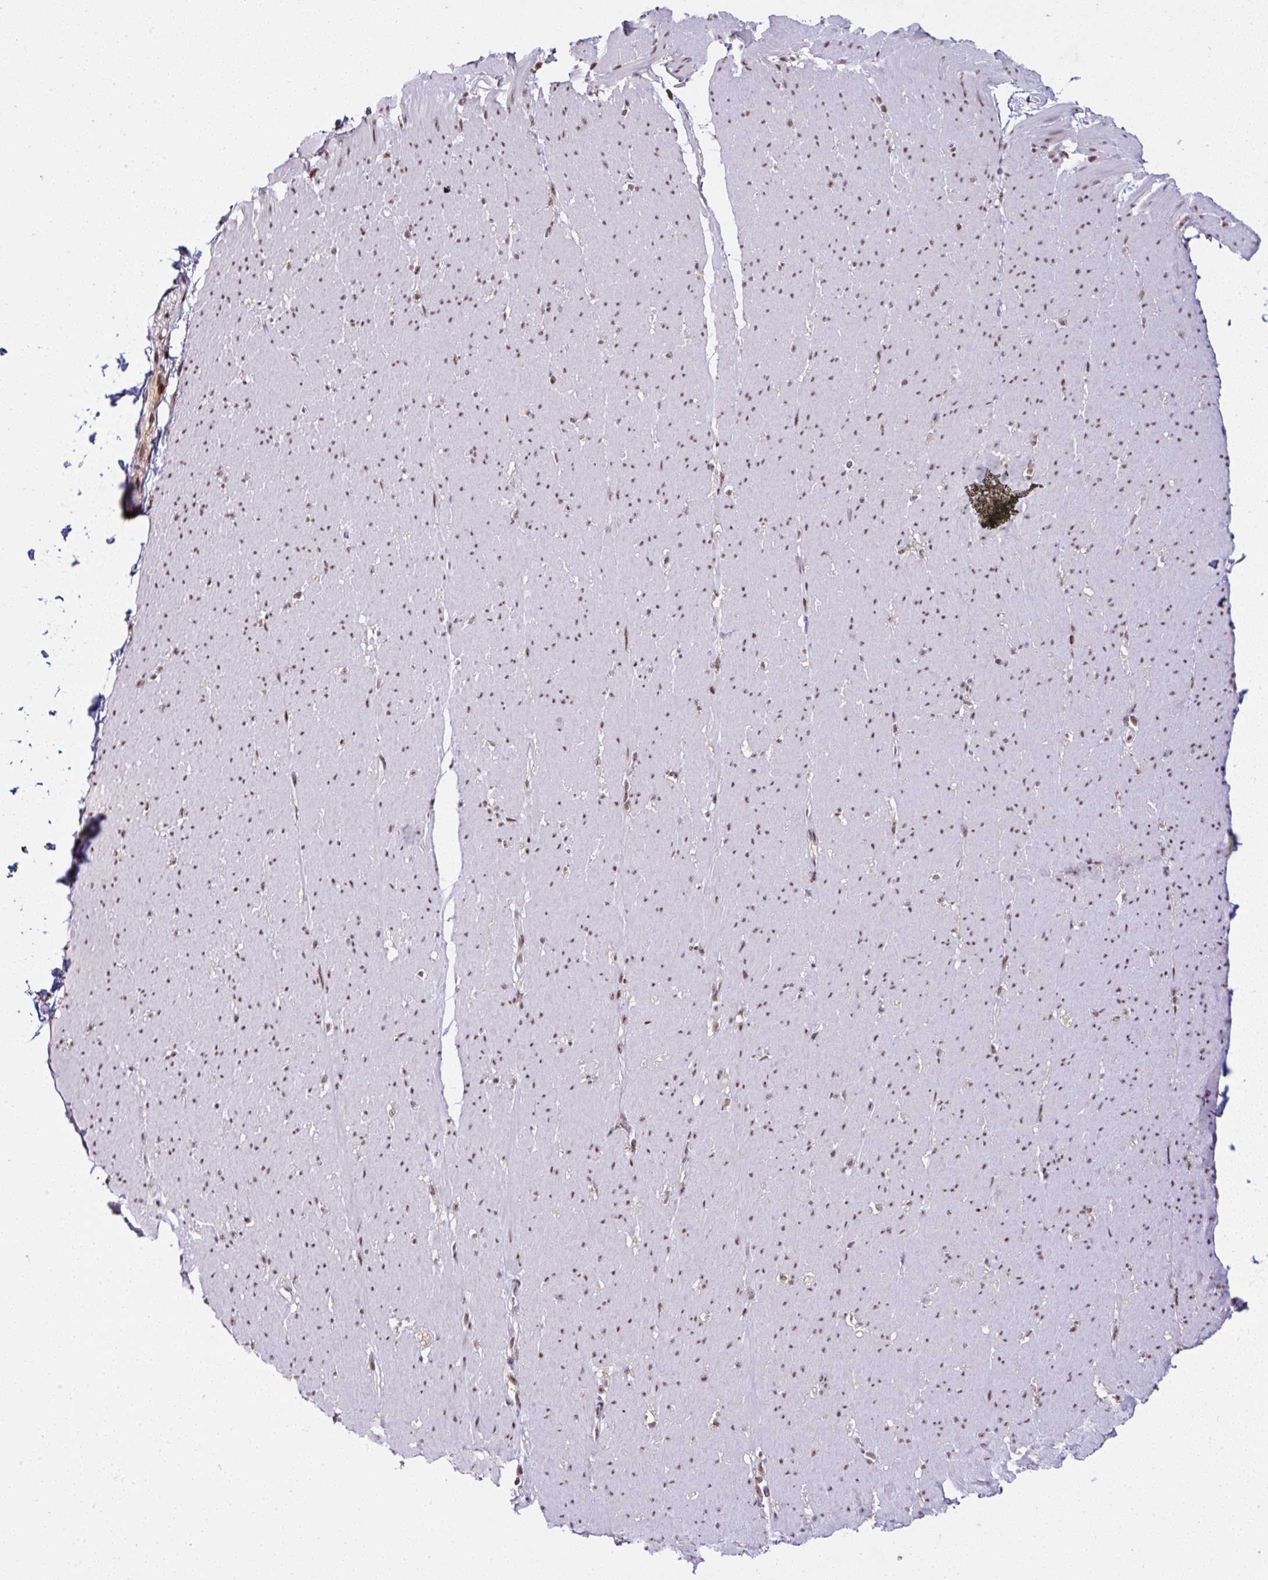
{"staining": {"intensity": "moderate", "quantity": "25%-75%", "location": "nuclear"}, "tissue": "smooth muscle", "cell_type": "Smooth muscle cells", "image_type": "normal", "snomed": [{"axis": "morphology", "description": "Normal tissue, NOS"}, {"axis": "topography", "description": "Smooth muscle"}, {"axis": "topography", "description": "Rectum"}], "caption": "Immunohistochemical staining of normal smooth muscle reveals moderate nuclear protein positivity in approximately 25%-75% of smooth muscle cells.", "gene": "PTPN2", "patient": {"sex": "male", "age": 53}}